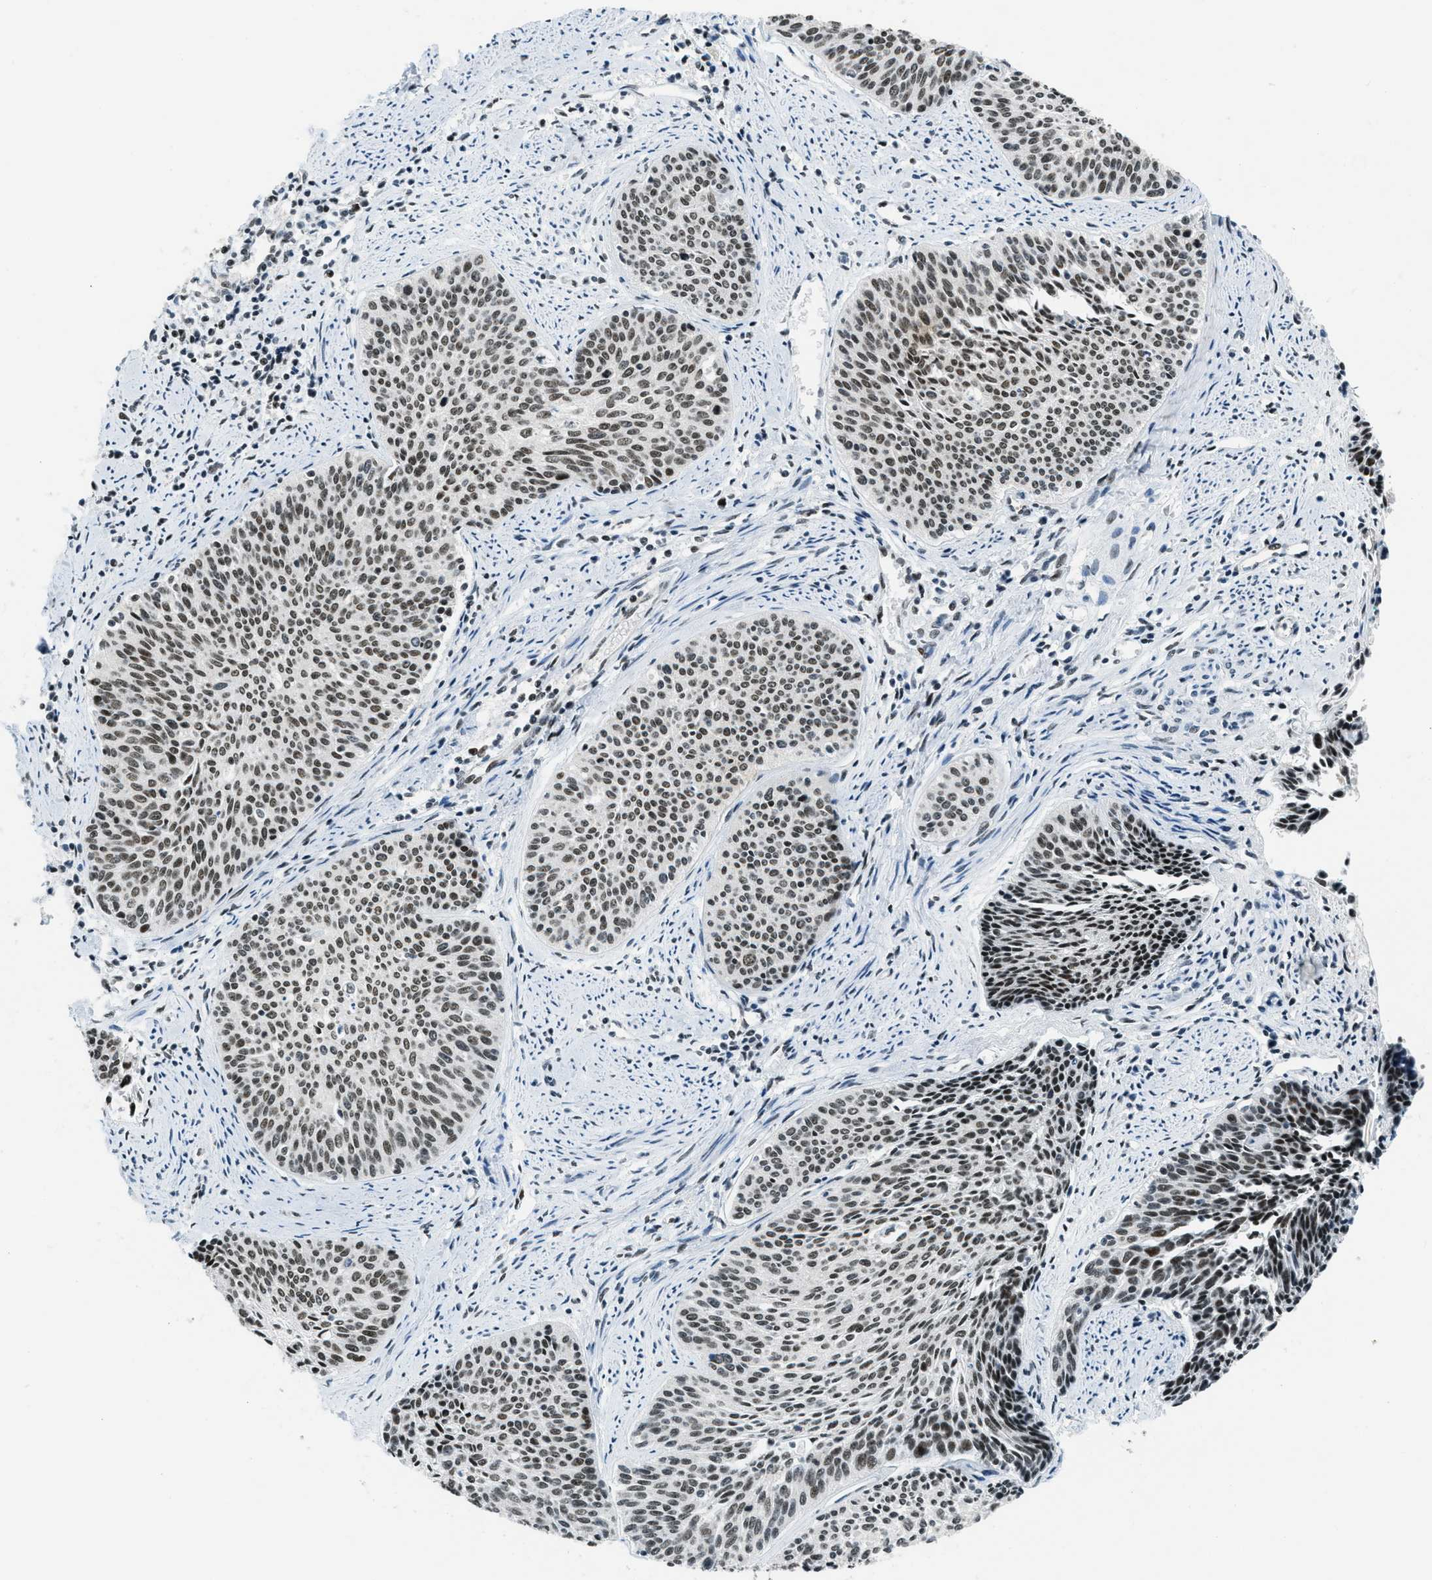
{"staining": {"intensity": "moderate", "quantity": ">75%", "location": "nuclear"}, "tissue": "cervical cancer", "cell_type": "Tumor cells", "image_type": "cancer", "snomed": [{"axis": "morphology", "description": "Squamous cell carcinoma, NOS"}, {"axis": "topography", "description": "Cervix"}], "caption": "Tumor cells exhibit medium levels of moderate nuclear expression in about >75% of cells in cervical squamous cell carcinoma.", "gene": "KLF6", "patient": {"sex": "female", "age": 55}}